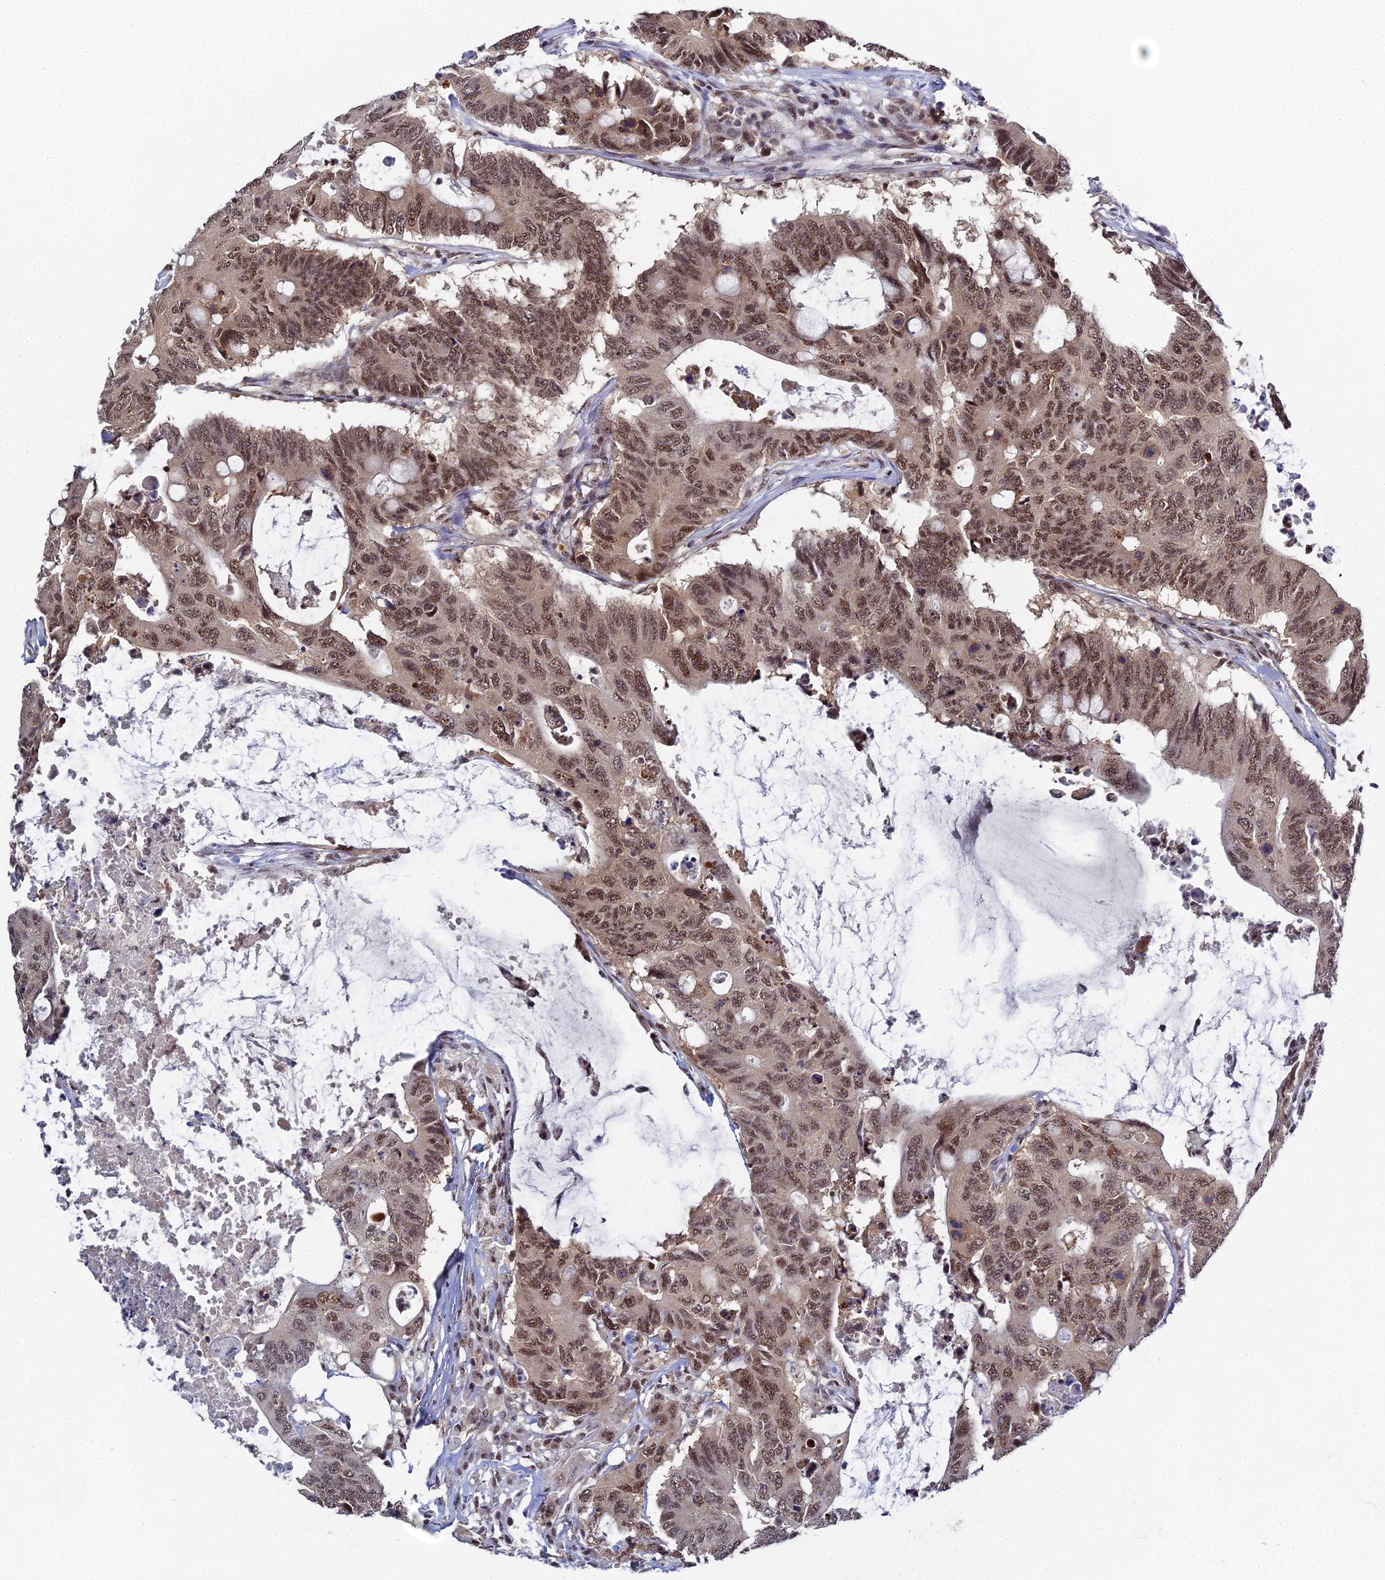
{"staining": {"intensity": "moderate", "quantity": ">75%", "location": "nuclear"}, "tissue": "colorectal cancer", "cell_type": "Tumor cells", "image_type": "cancer", "snomed": [{"axis": "morphology", "description": "Adenocarcinoma, NOS"}, {"axis": "topography", "description": "Colon"}], "caption": "An IHC histopathology image of neoplastic tissue is shown. Protein staining in brown labels moderate nuclear positivity in adenocarcinoma (colorectal) within tumor cells.", "gene": "MAGOHB", "patient": {"sex": "male", "age": 71}}